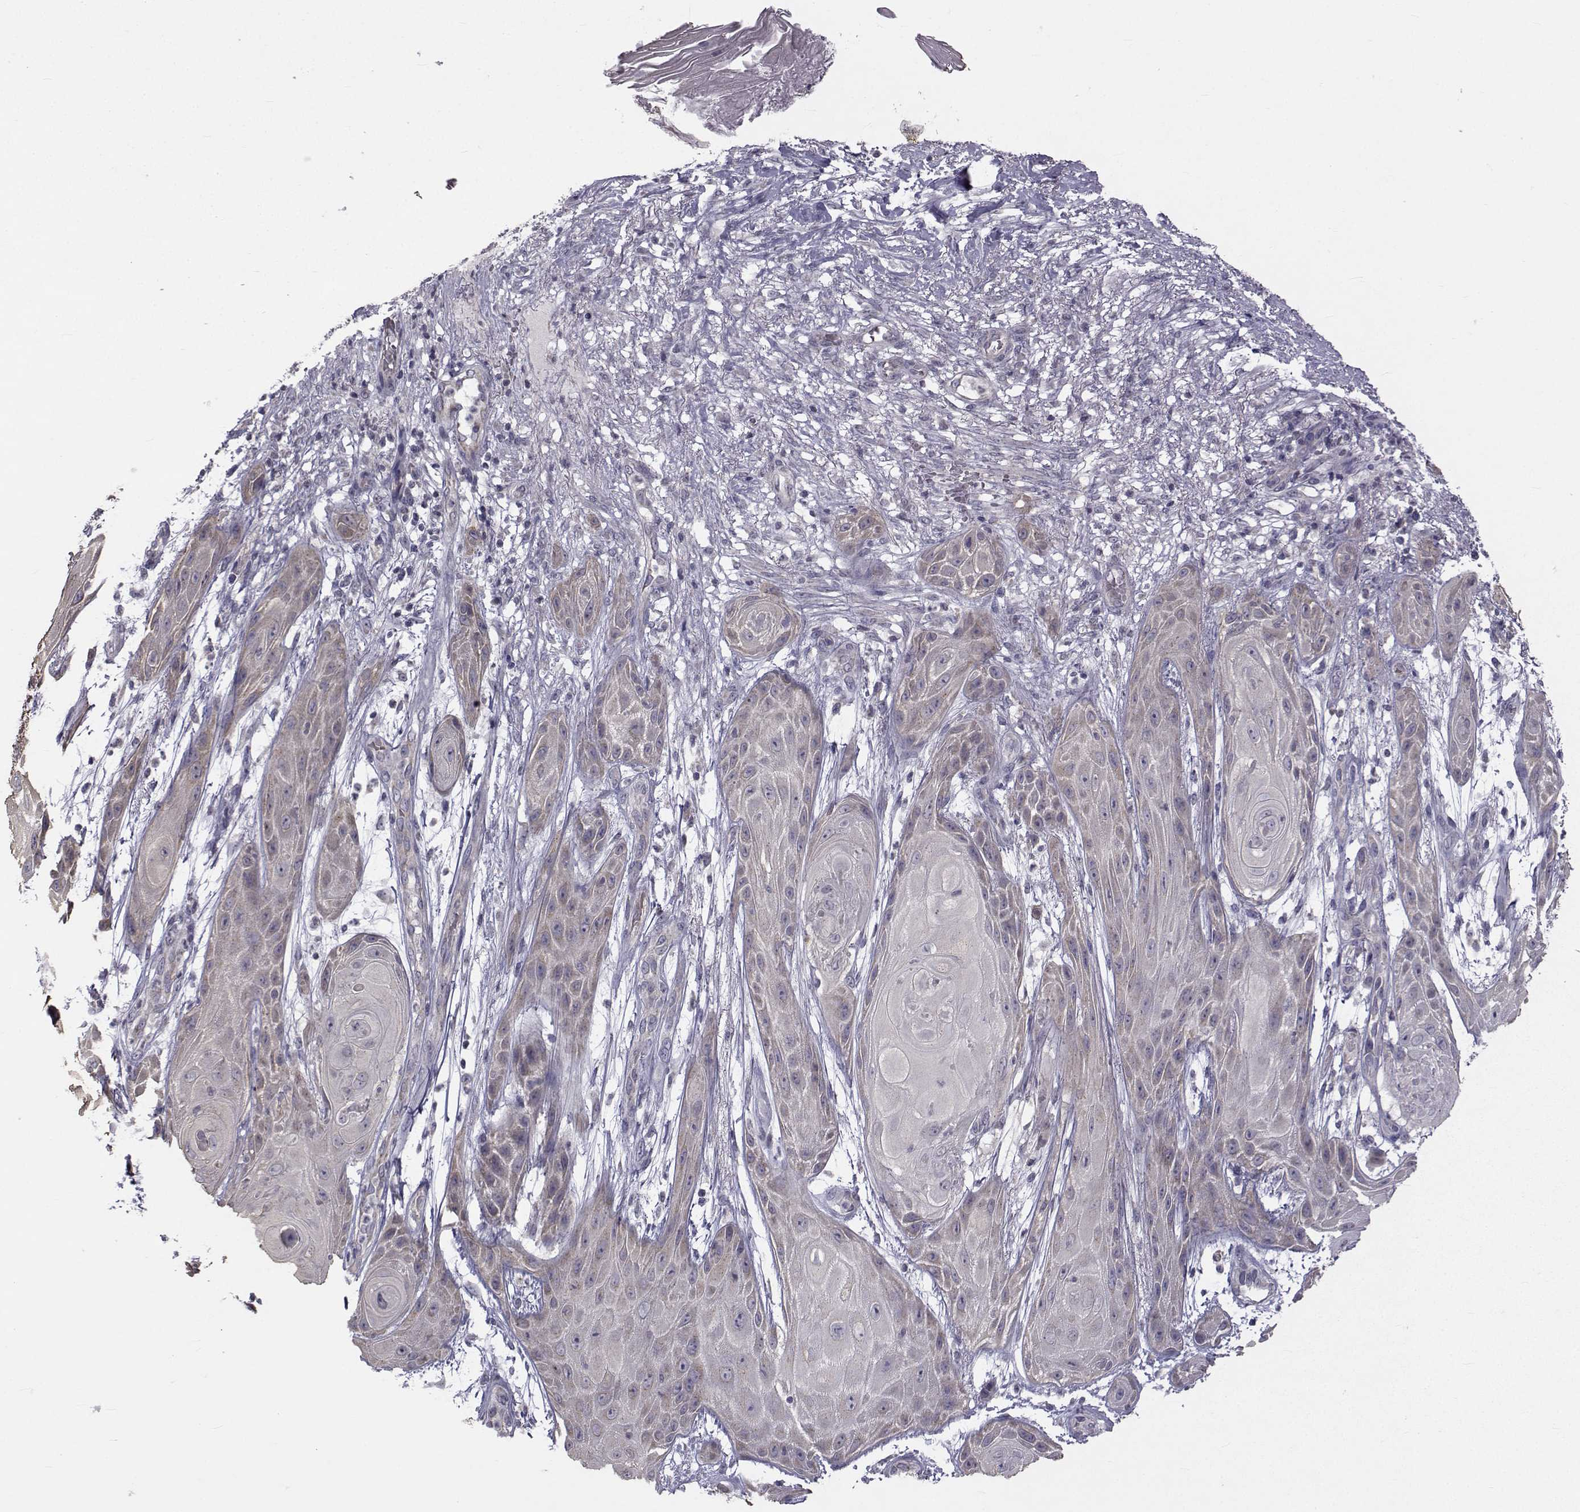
{"staining": {"intensity": "negative", "quantity": "none", "location": "none"}, "tissue": "skin cancer", "cell_type": "Tumor cells", "image_type": "cancer", "snomed": [{"axis": "morphology", "description": "Squamous cell carcinoma, NOS"}, {"axis": "topography", "description": "Skin"}], "caption": "Skin squamous cell carcinoma was stained to show a protein in brown. There is no significant expression in tumor cells.", "gene": "ANGPT1", "patient": {"sex": "male", "age": 62}}